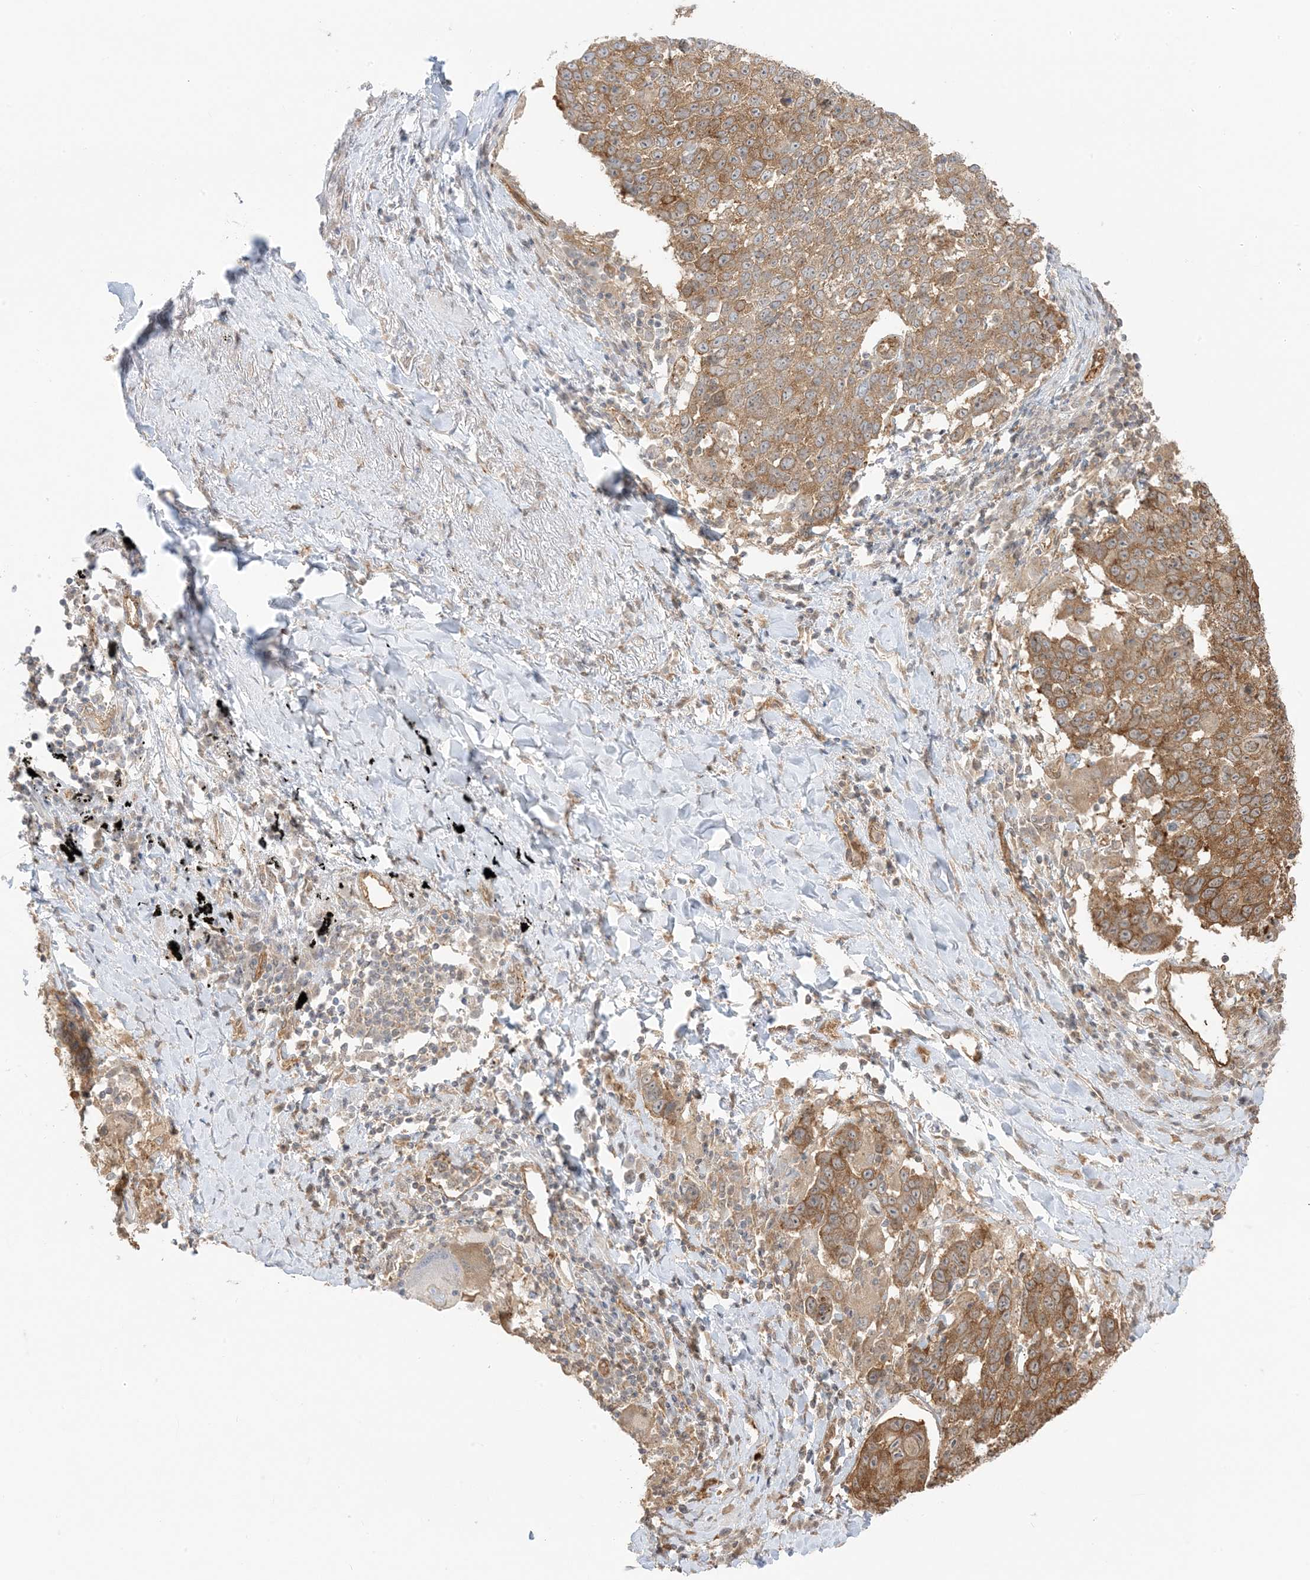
{"staining": {"intensity": "moderate", "quantity": ">75%", "location": "cytoplasmic/membranous"}, "tissue": "lung cancer", "cell_type": "Tumor cells", "image_type": "cancer", "snomed": [{"axis": "morphology", "description": "Squamous cell carcinoma, NOS"}, {"axis": "topography", "description": "Lung"}], "caption": "High-magnification brightfield microscopy of squamous cell carcinoma (lung) stained with DAB (3,3'-diaminobenzidine) (brown) and counterstained with hematoxylin (blue). tumor cells exhibit moderate cytoplasmic/membranous expression is seen in approximately>75% of cells.", "gene": "UBAP2L", "patient": {"sex": "male", "age": 66}}